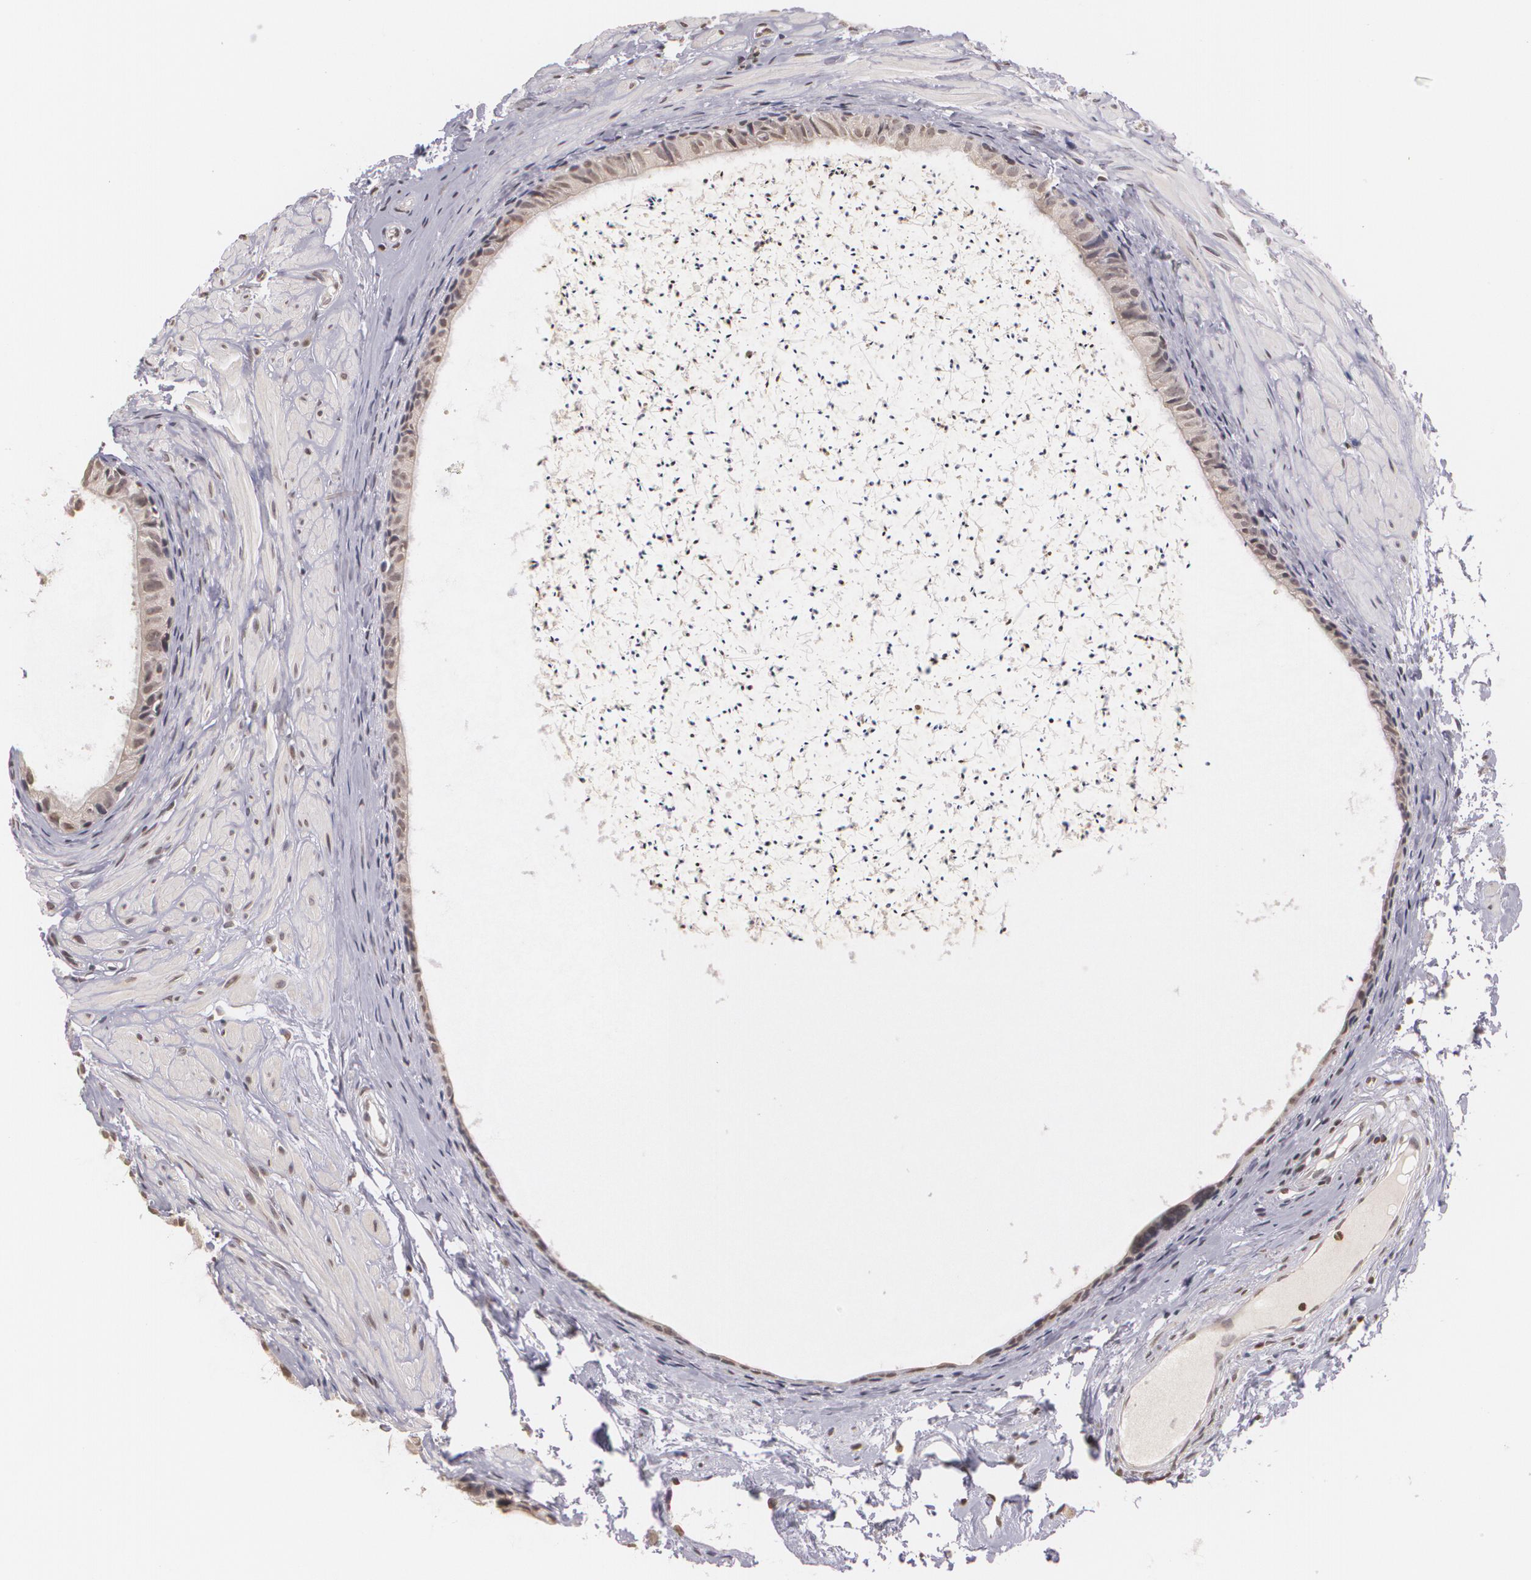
{"staining": {"intensity": "weak", "quantity": "<25%", "location": "nuclear"}, "tissue": "epididymis", "cell_type": "Glandular cells", "image_type": "normal", "snomed": [{"axis": "morphology", "description": "Normal tissue, NOS"}, {"axis": "topography", "description": "Epididymis"}], "caption": "Immunohistochemical staining of benign human epididymis displays no significant expression in glandular cells.", "gene": "THRB", "patient": {"sex": "male", "age": 77}}